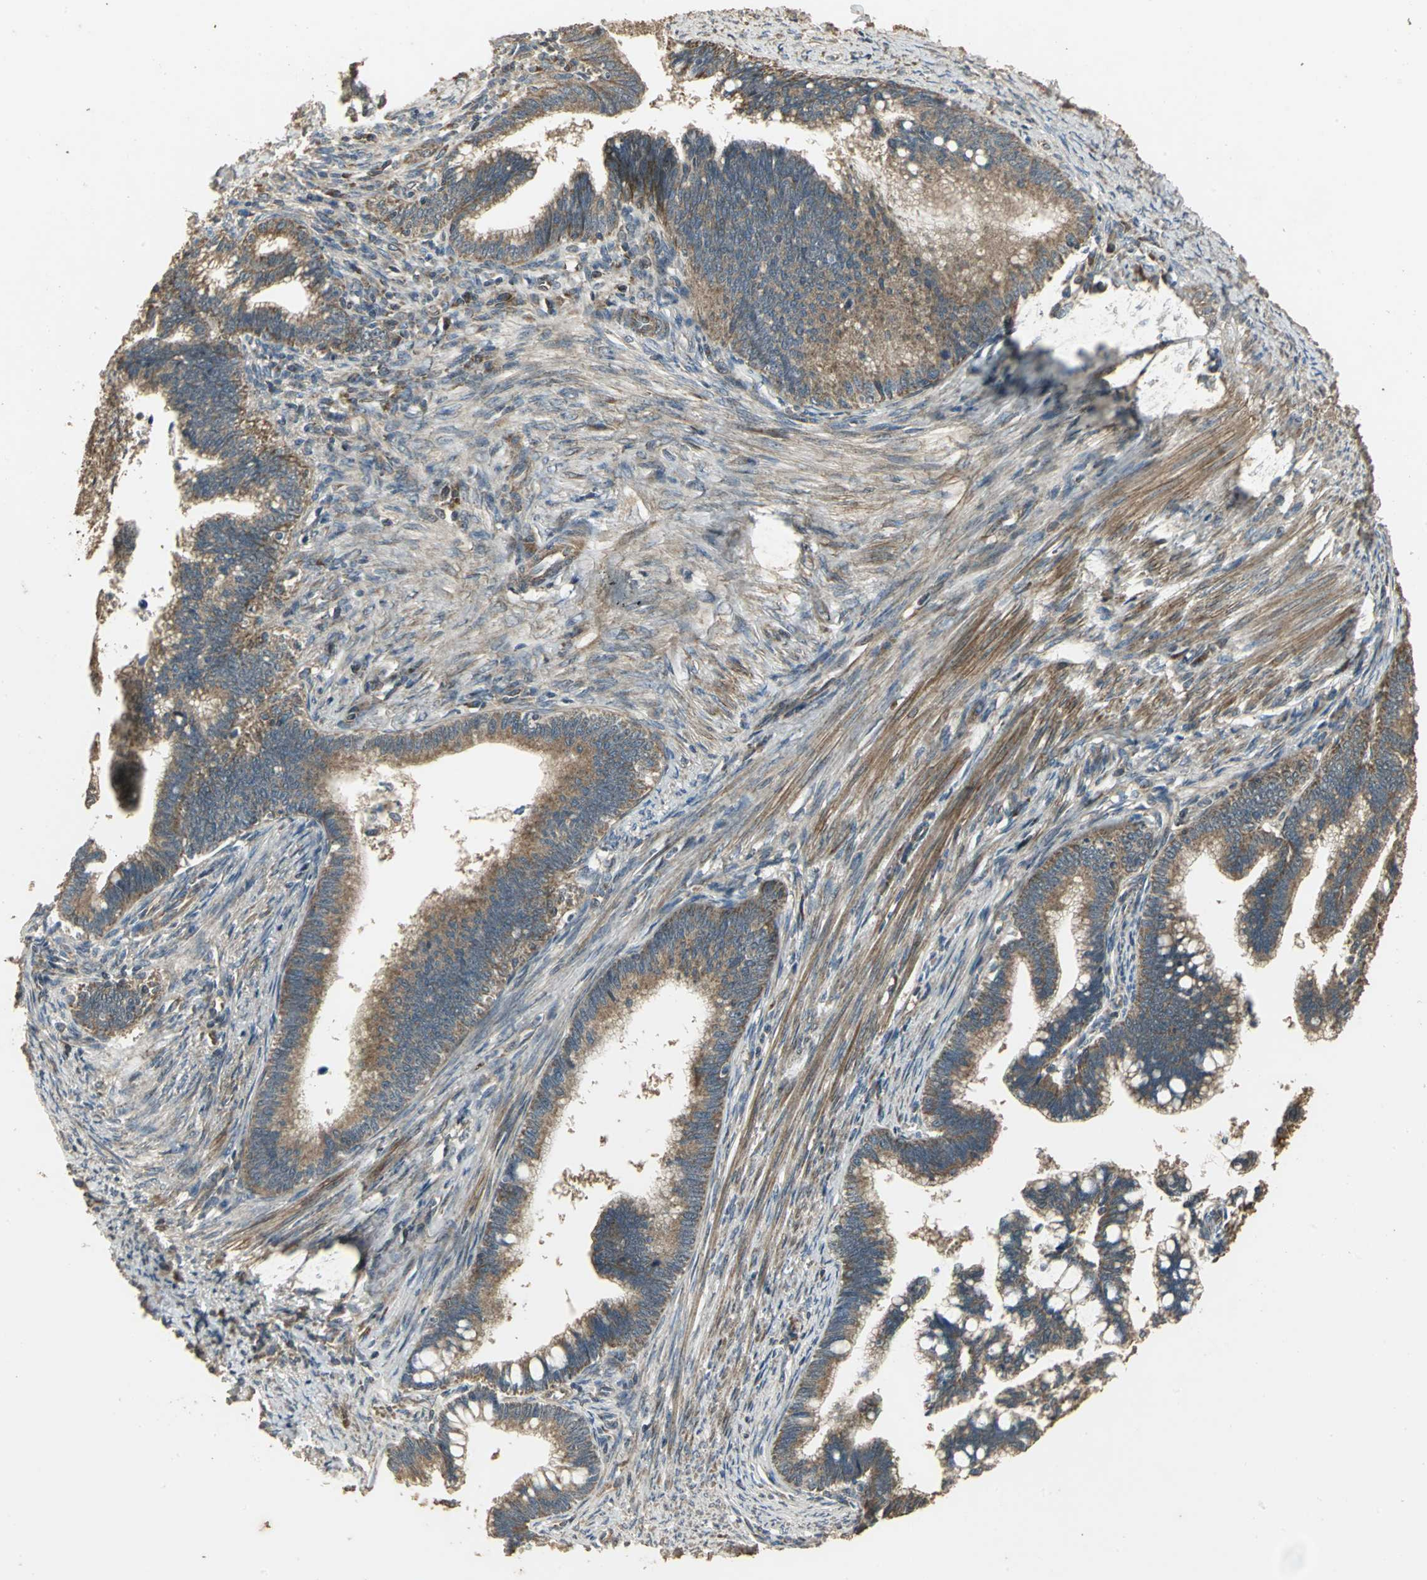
{"staining": {"intensity": "strong", "quantity": ">75%", "location": "cytoplasmic/membranous"}, "tissue": "cervical cancer", "cell_type": "Tumor cells", "image_type": "cancer", "snomed": [{"axis": "morphology", "description": "Adenocarcinoma, NOS"}, {"axis": "topography", "description": "Cervix"}], "caption": "Brown immunohistochemical staining in human cervical adenocarcinoma exhibits strong cytoplasmic/membranous positivity in about >75% of tumor cells.", "gene": "KANK1", "patient": {"sex": "female", "age": 36}}